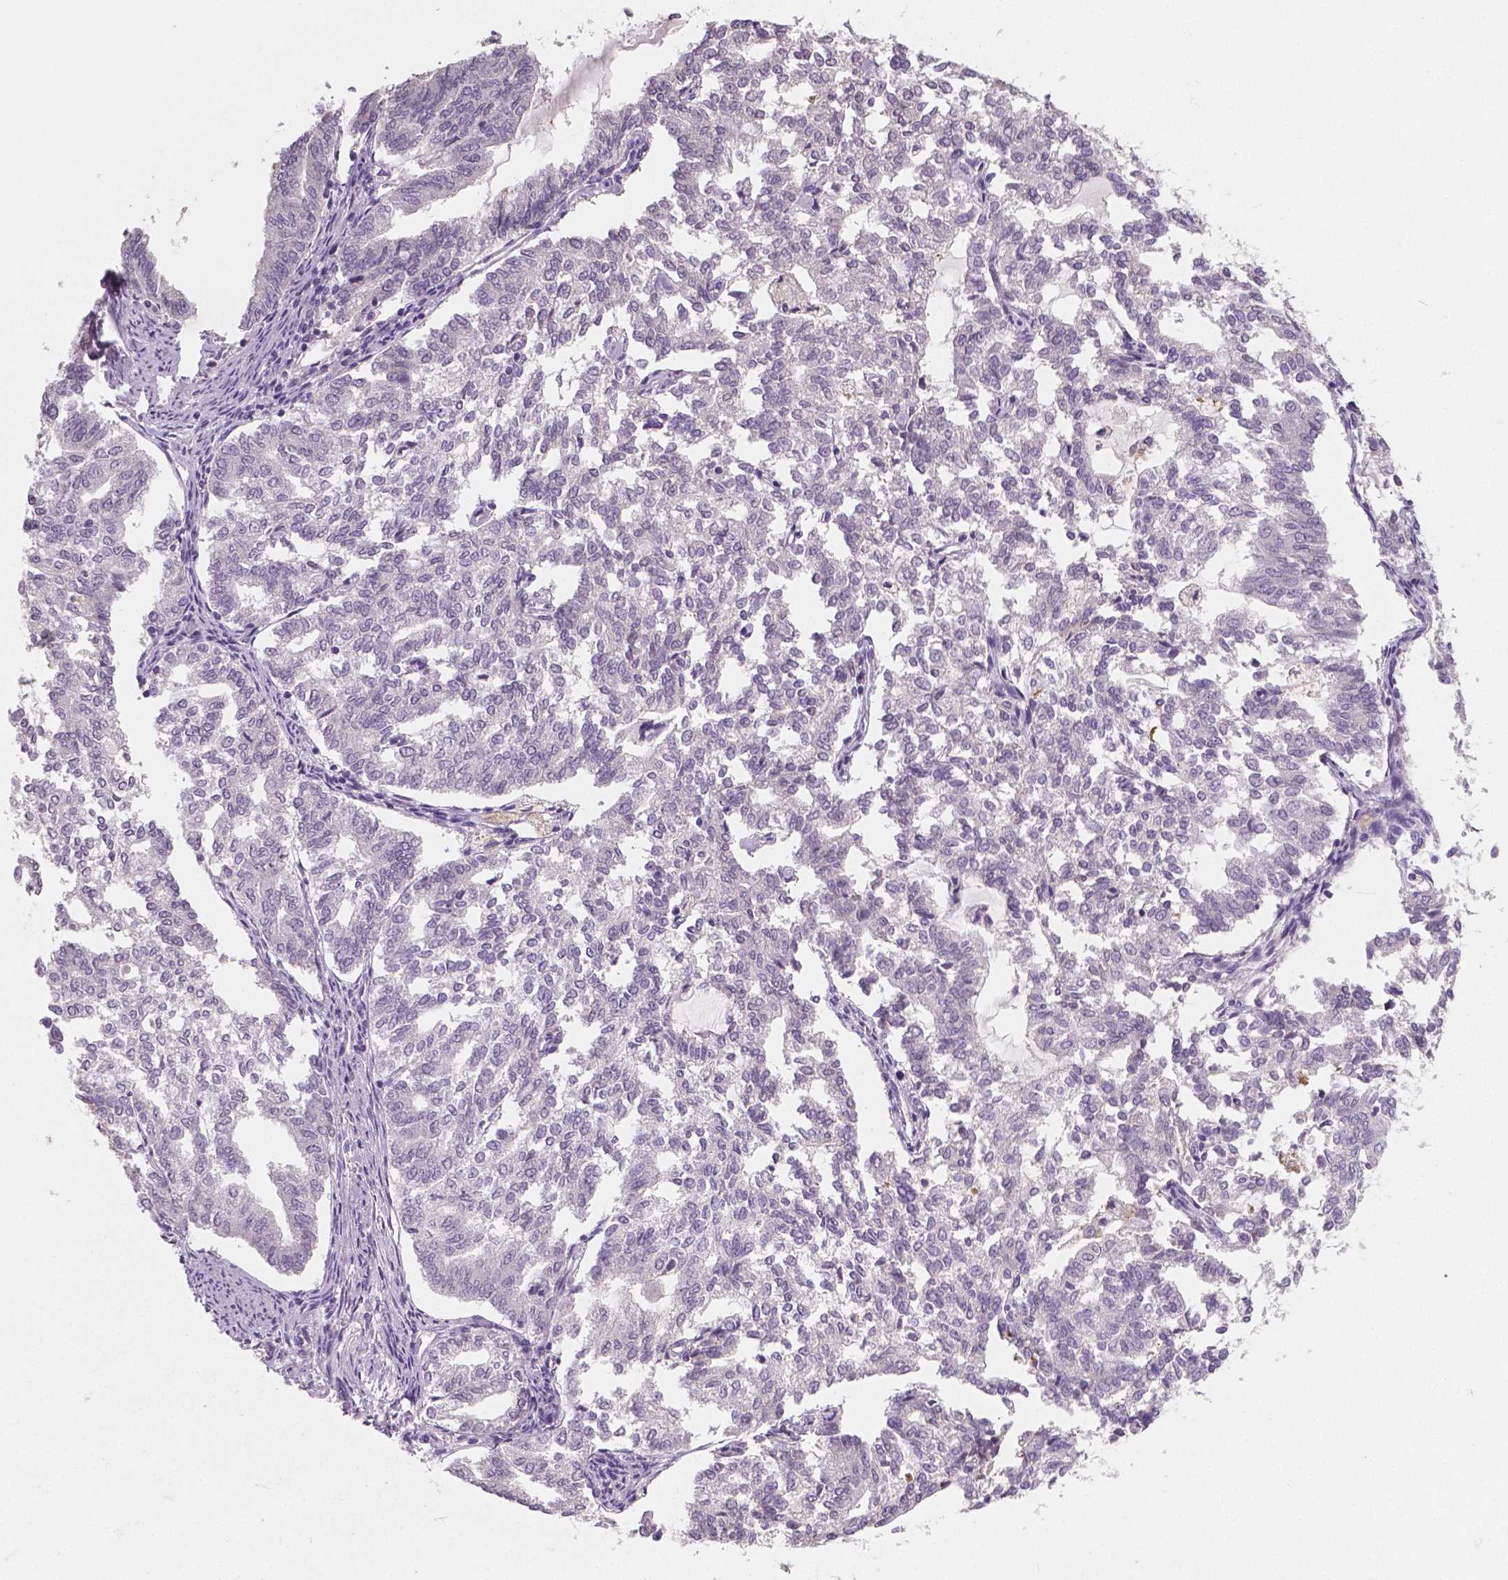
{"staining": {"intensity": "negative", "quantity": "none", "location": "none"}, "tissue": "endometrial cancer", "cell_type": "Tumor cells", "image_type": "cancer", "snomed": [{"axis": "morphology", "description": "Adenocarcinoma, NOS"}, {"axis": "topography", "description": "Endometrium"}], "caption": "High power microscopy image of an immunohistochemistry histopathology image of endometrial adenocarcinoma, revealing no significant positivity in tumor cells.", "gene": "APOA4", "patient": {"sex": "female", "age": 79}}